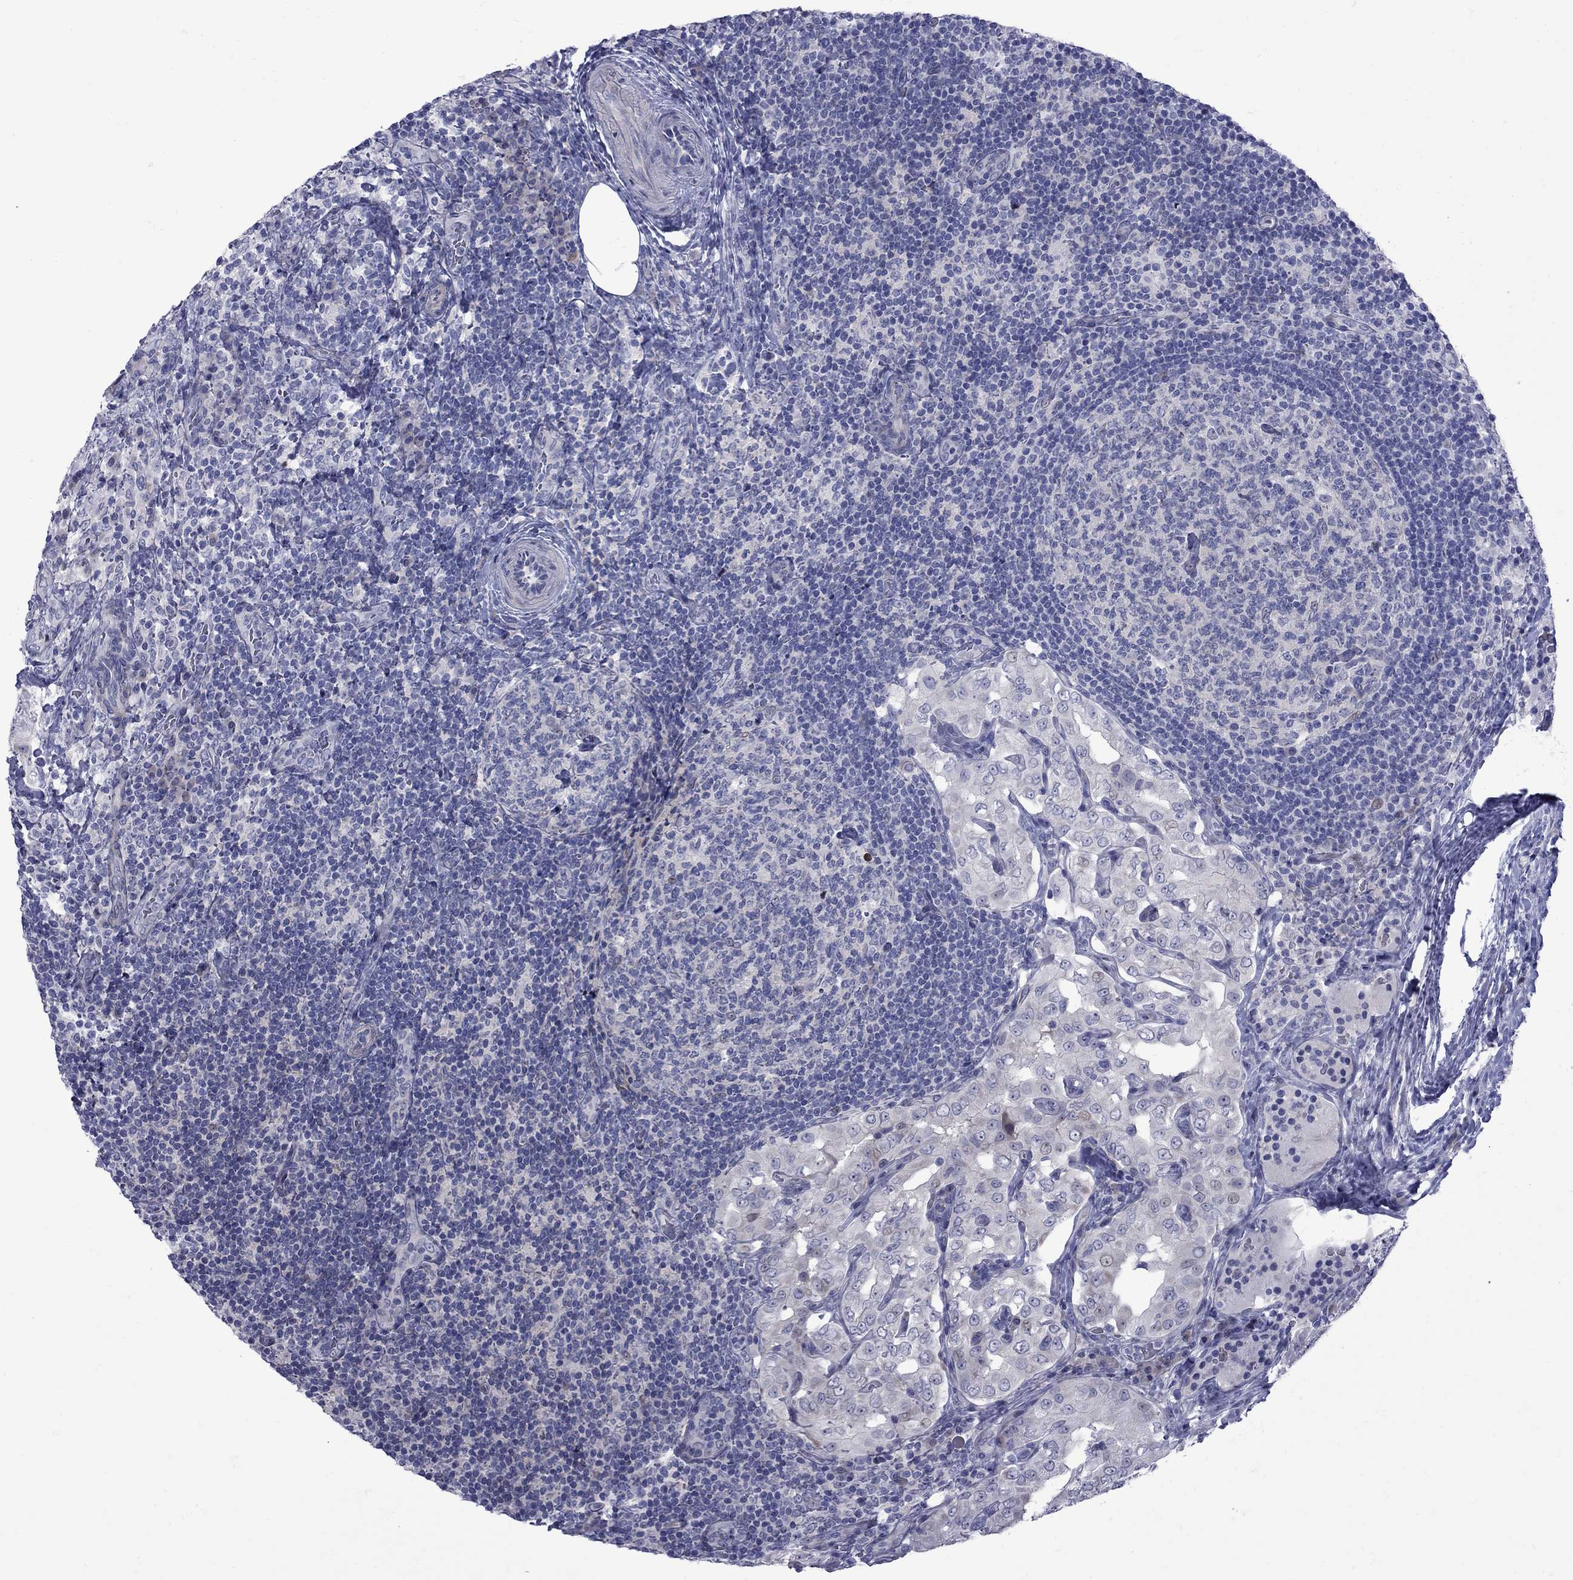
{"staining": {"intensity": "weak", "quantity": "<25%", "location": "cytoplasmic/membranous"}, "tissue": "thyroid cancer", "cell_type": "Tumor cells", "image_type": "cancer", "snomed": [{"axis": "morphology", "description": "Papillary adenocarcinoma, NOS"}, {"axis": "topography", "description": "Thyroid gland"}], "caption": "Image shows no protein expression in tumor cells of papillary adenocarcinoma (thyroid) tissue.", "gene": "NRARP", "patient": {"sex": "male", "age": 61}}